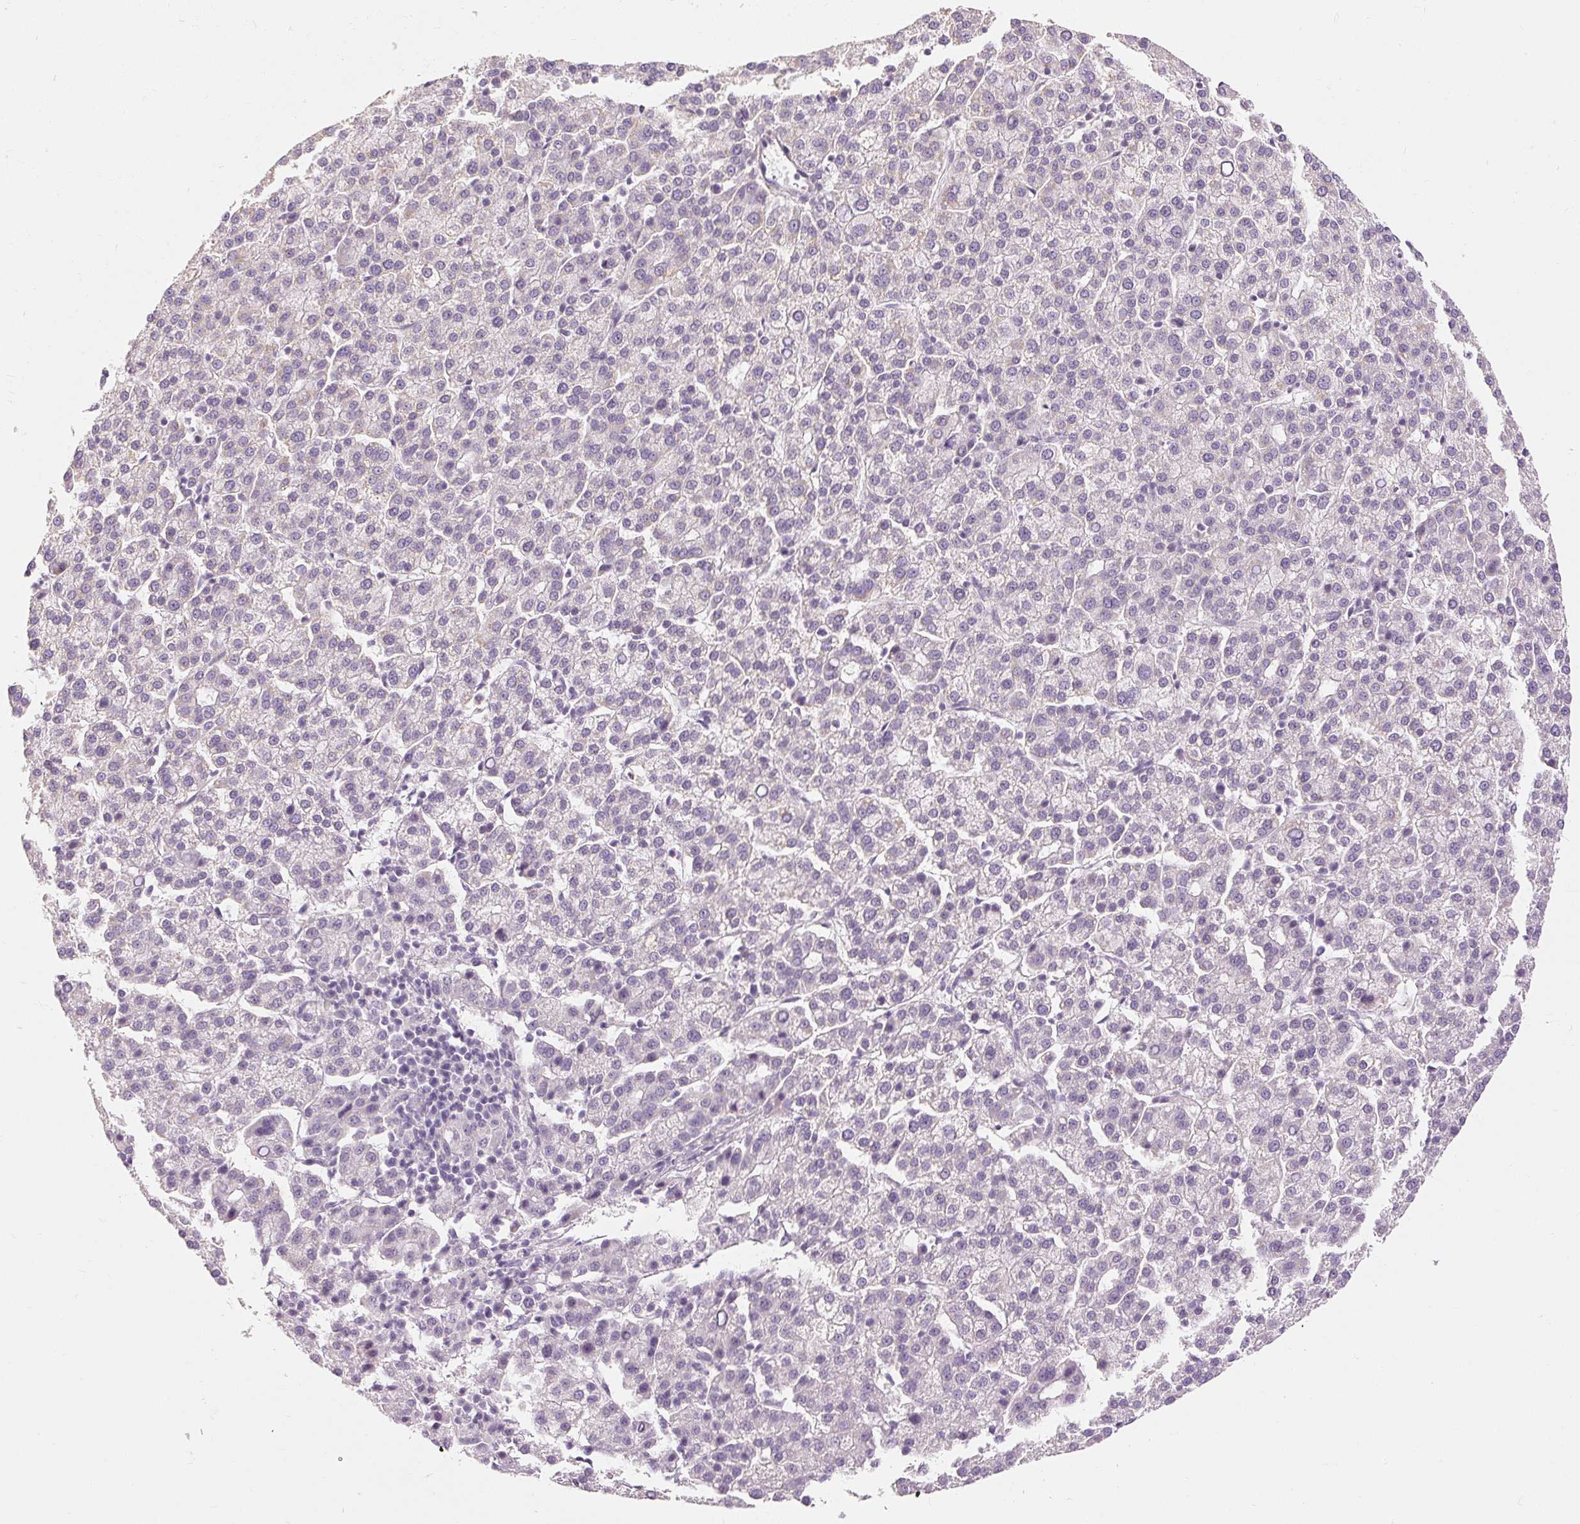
{"staining": {"intensity": "negative", "quantity": "none", "location": "none"}, "tissue": "liver cancer", "cell_type": "Tumor cells", "image_type": "cancer", "snomed": [{"axis": "morphology", "description": "Carcinoma, Hepatocellular, NOS"}, {"axis": "topography", "description": "Liver"}], "caption": "Tumor cells are negative for protein expression in human liver cancer.", "gene": "CAPN3", "patient": {"sex": "female", "age": 58}}